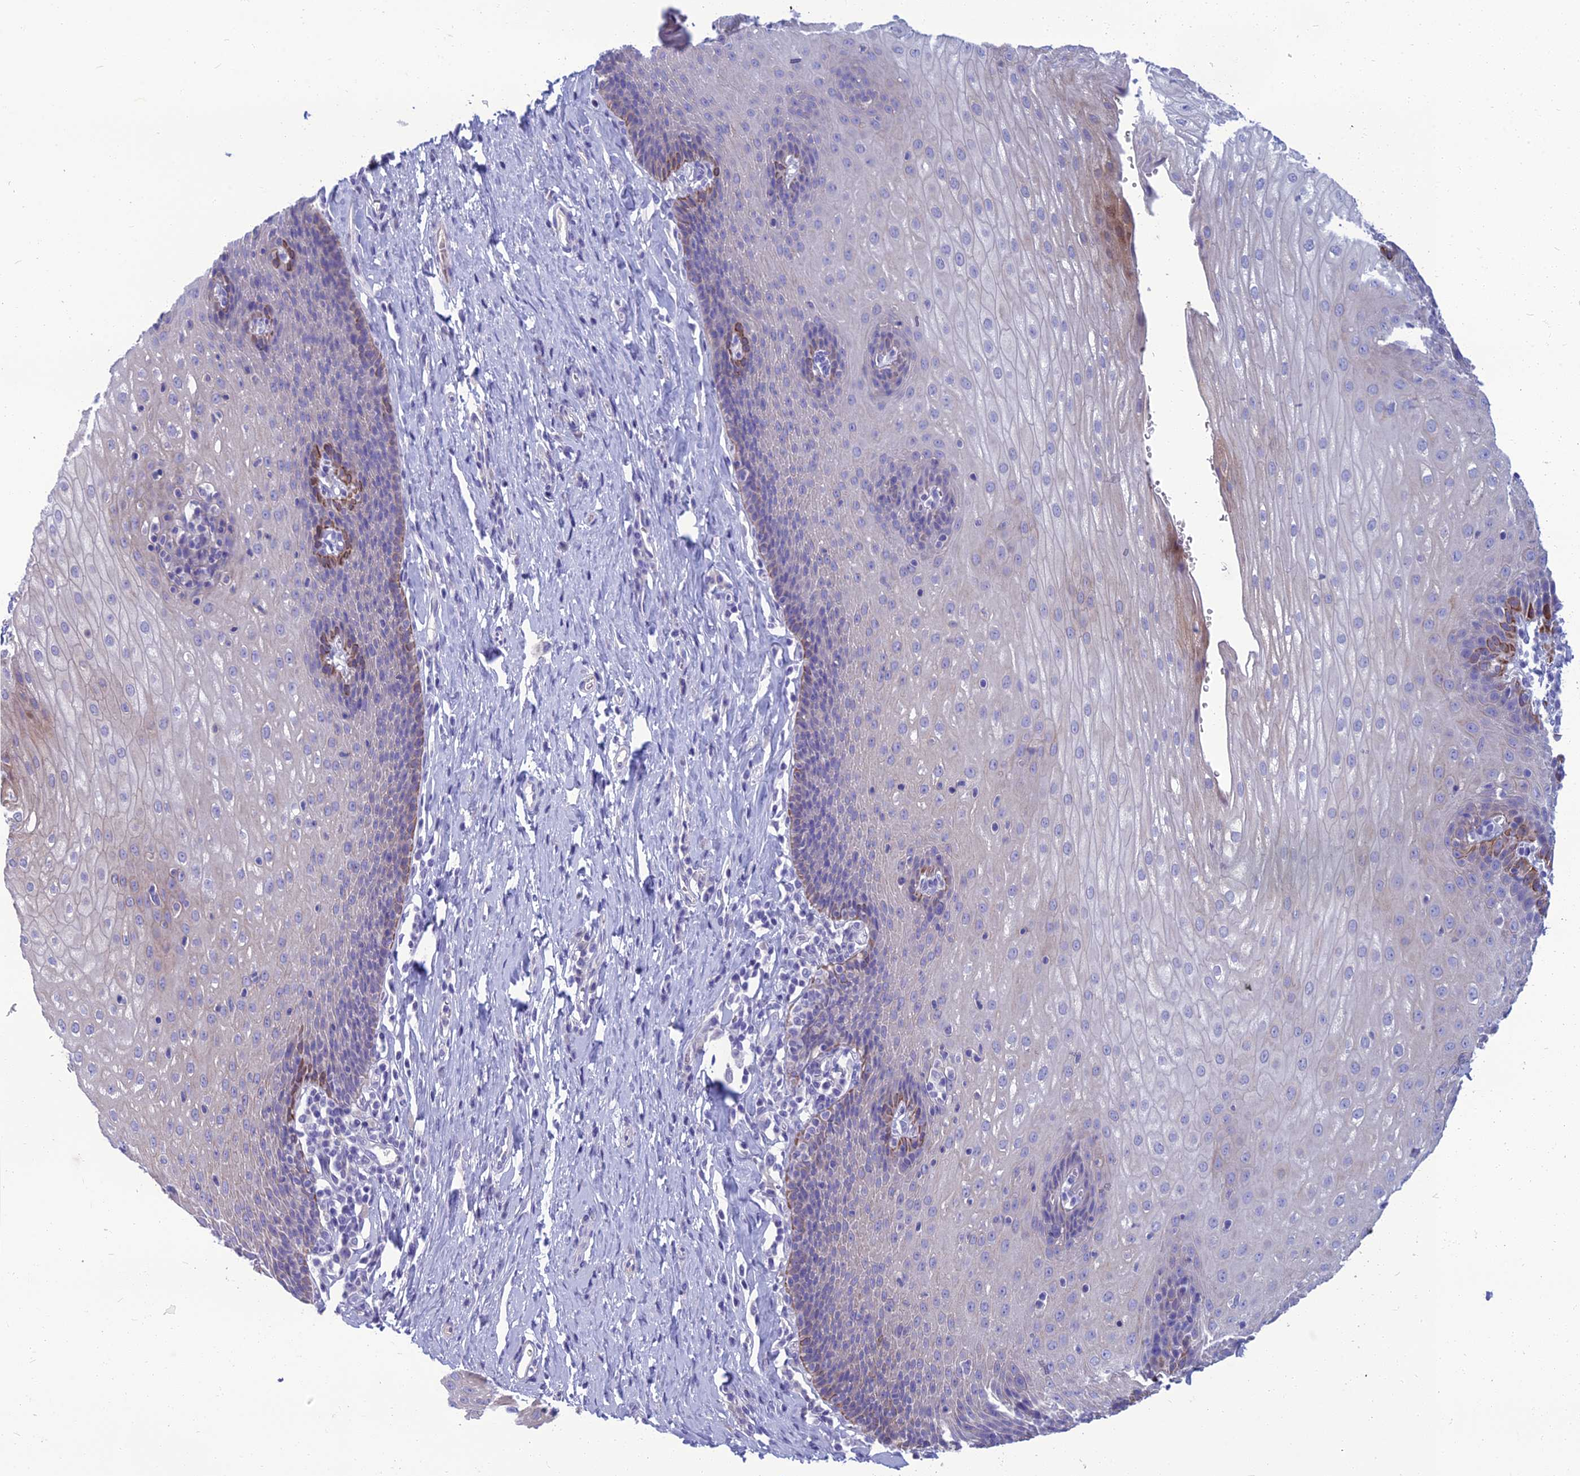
{"staining": {"intensity": "strong", "quantity": "<25%", "location": "cytoplasmic/membranous"}, "tissue": "esophagus", "cell_type": "Squamous epithelial cells", "image_type": "normal", "snomed": [{"axis": "morphology", "description": "Normal tissue, NOS"}, {"axis": "topography", "description": "Esophagus"}], "caption": "There is medium levels of strong cytoplasmic/membranous positivity in squamous epithelial cells of normal esophagus, as demonstrated by immunohistochemical staining (brown color).", "gene": "SPTLC3", "patient": {"sex": "female", "age": 61}}